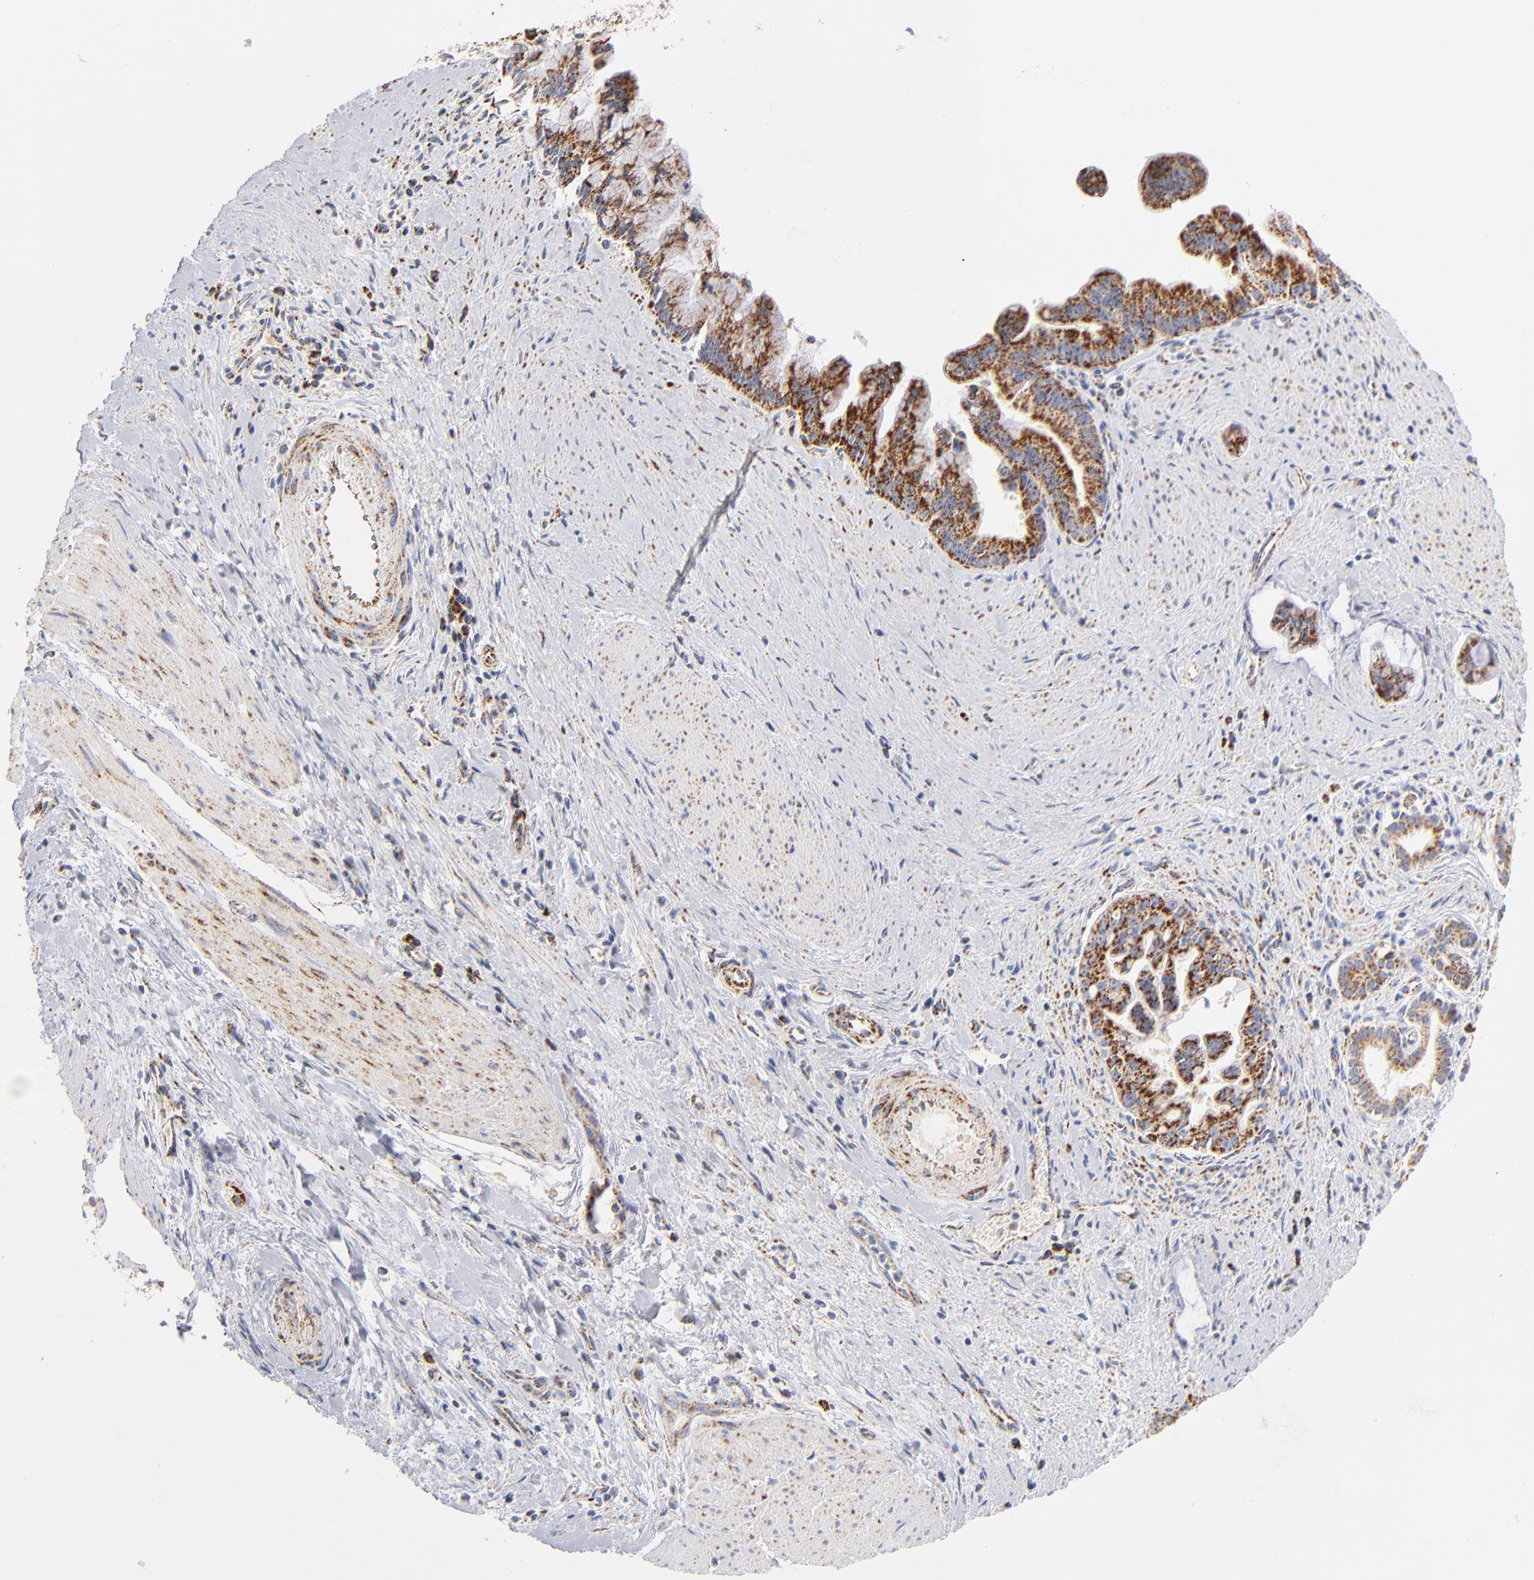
{"staining": {"intensity": "moderate", "quantity": ">75%", "location": "cytoplasmic/membranous"}, "tissue": "pancreatic cancer", "cell_type": "Tumor cells", "image_type": "cancer", "snomed": [{"axis": "morphology", "description": "Adenocarcinoma, NOS"}, {"axis": "topography", "description": "Pancreas"}], "caption": "Protein expression analysis of pancreatic adenocarcinoma demonstrates moderate cytoplasmic/membranous staining in about >75% of tumor cells.", "gene": "DLAT", "patient": {"sex": "male", "age": 59}}